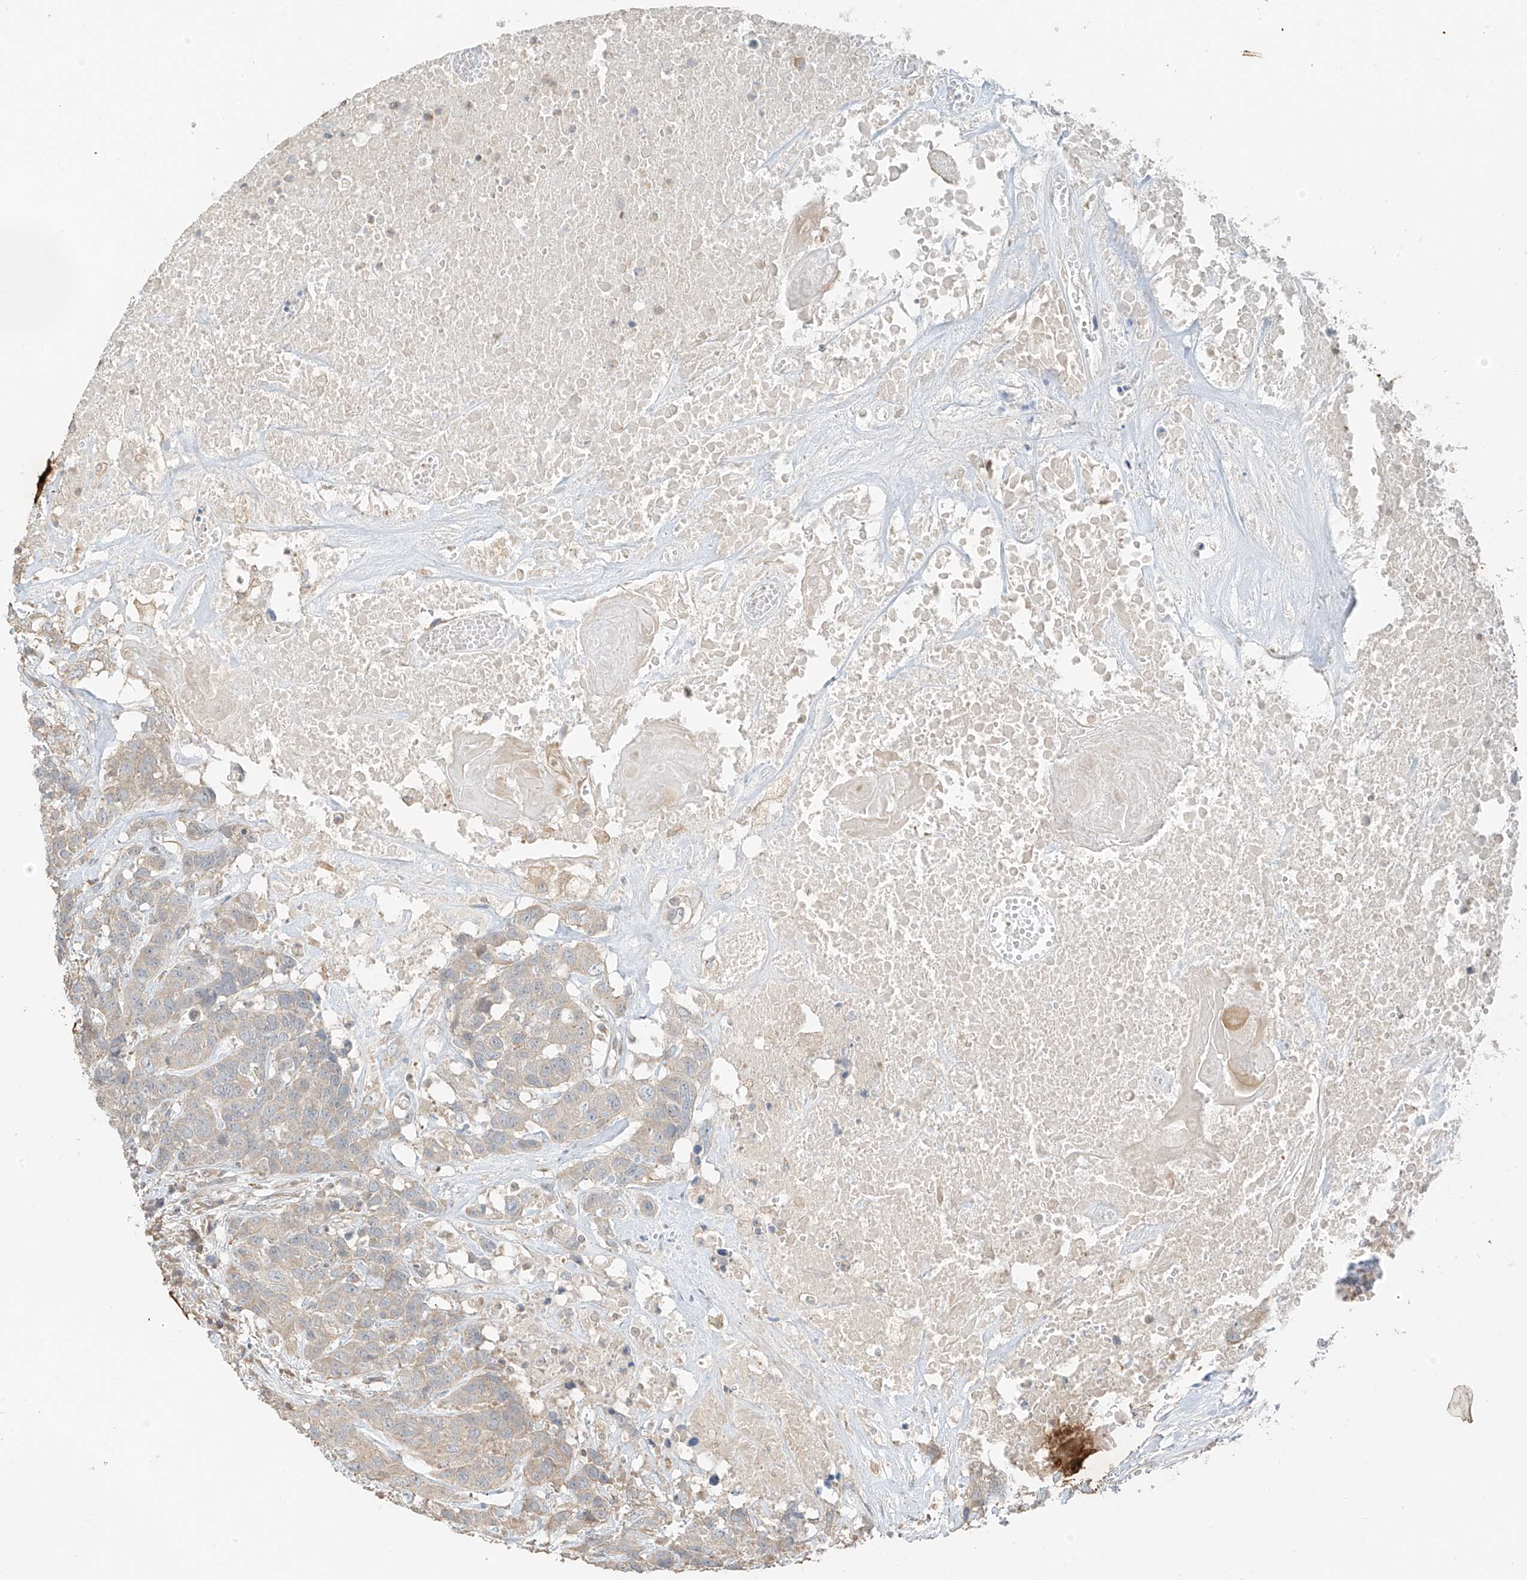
{"staining": {"intensity": "weak", "quantity": "<25%", "location": "cytoplasmic/membranous"}, "tissue": "head and neck cancer", "cell_type": "Tumor cells", "image_type": "cancer", "snomed": [{"axis": "morphology", "description": "Squamous cell carcinoma, NOS"}, {"axis": "topography", "description": "Head-Neck"}], "caption": "Immunohistochemistry of human squamous cell carcinoma (head and neck) demonstrates no positivity in tumor cells.", "gene": "ANKZF1", "patient": {"sex": "male", "age": 66}}